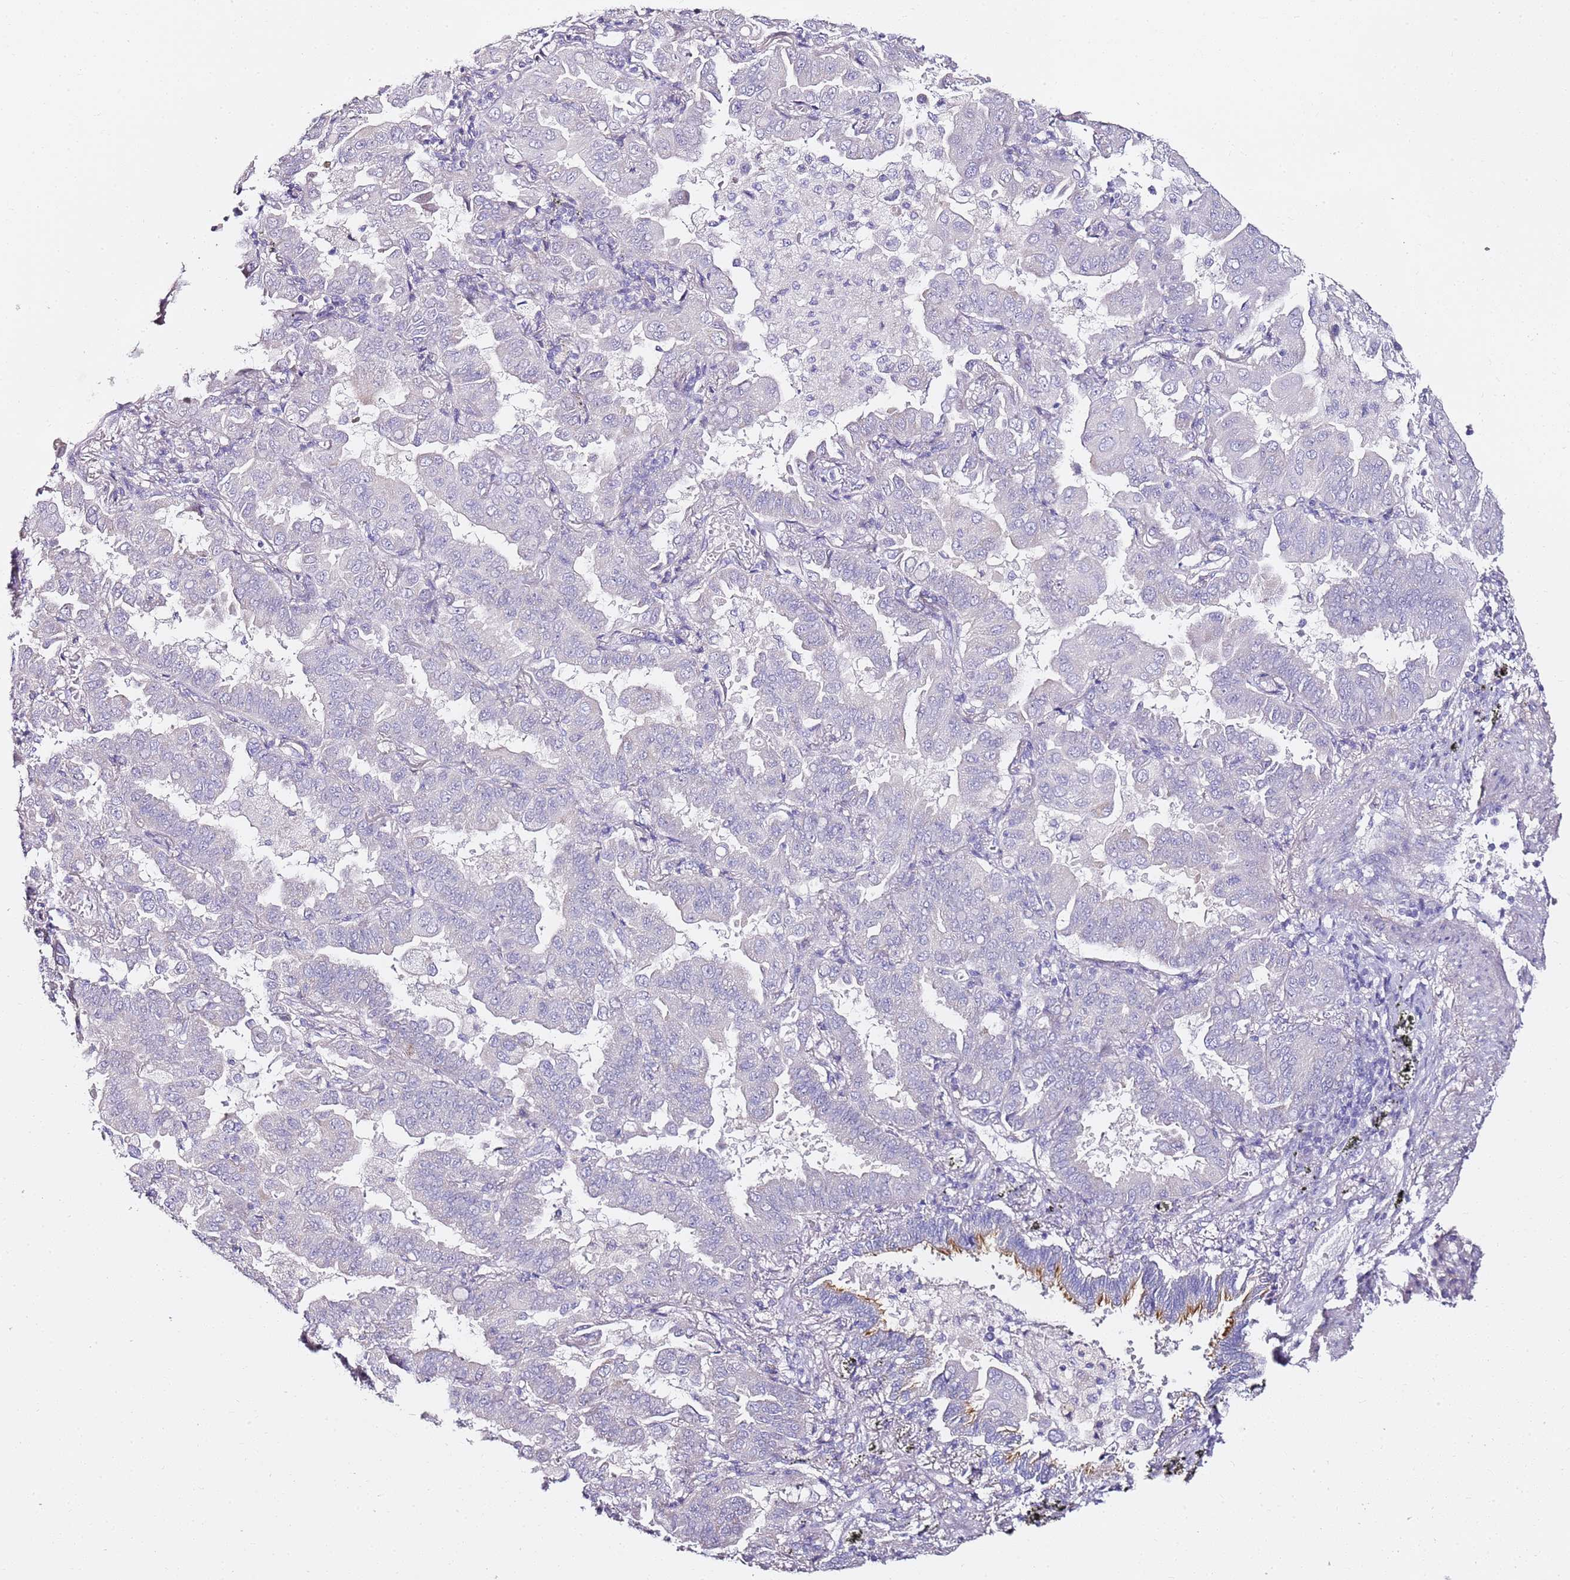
{"staining": {"intensity": "negative", "quantity": "none", "location": "none"}, "tissue": "lung cancer", "cell_type": "Tumor cells", "image_type": "cancer", "snomed": [{"axis": "morphology", "description": "Adenocarcinoma, NOS"}, {"axis": "topography", "description": "Lung"}], "caption": "This histopathology image is of lung adenocarcinoma stained with immunohistochemistry to label a protein in brown with the nuclei are counter-stained blue. There is no expression in tumor cells.", "gene": "MYBPC3", "patient": {"sex": "male", "age": 64}}